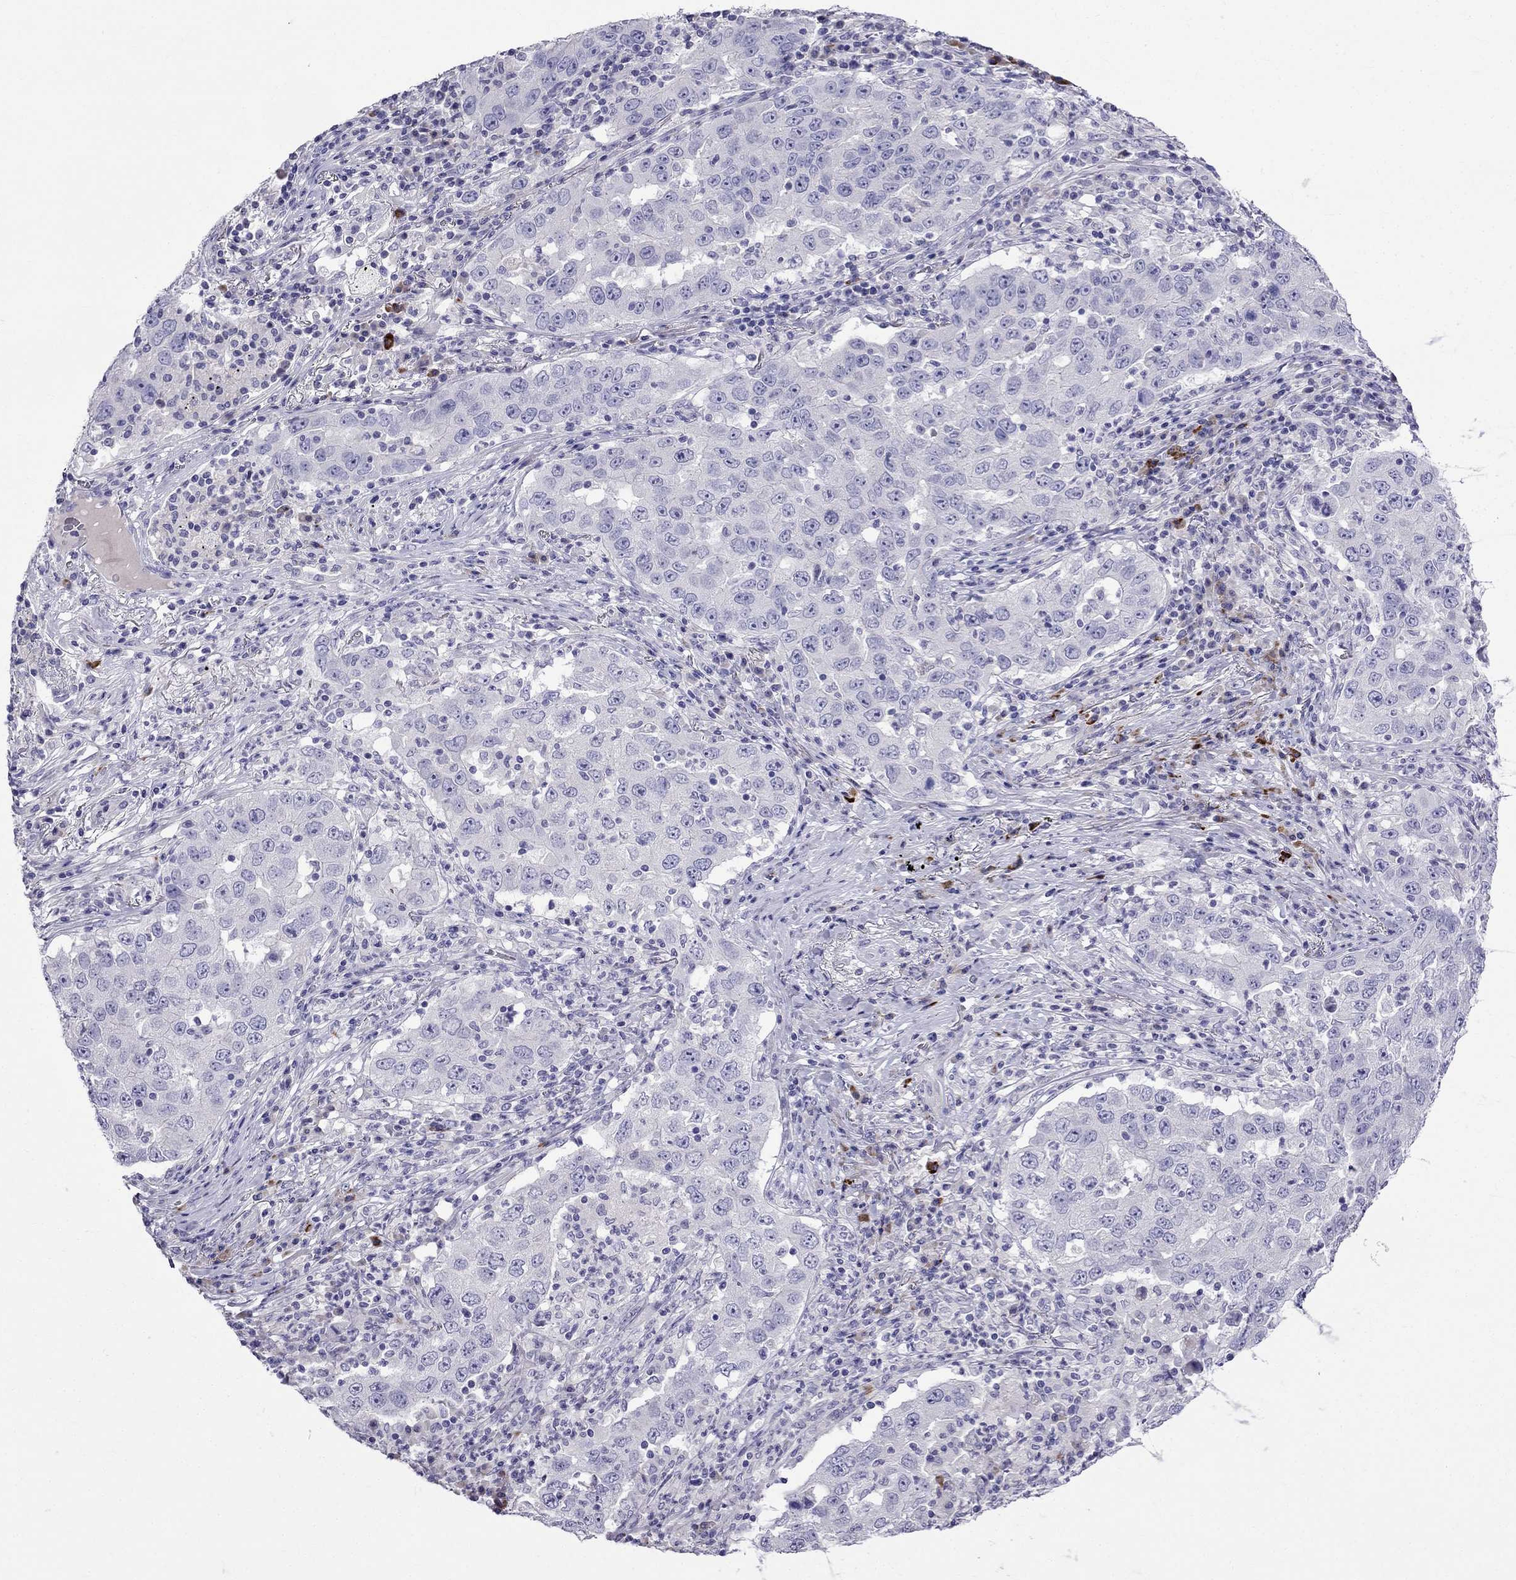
{"staining": {"intensity": "negative", "quantity": "none", "location": "none"}, "tissue": "lung cancer", "cell_type": "Tumor cells", "image_type": "cancer", "snomed": [{"axis": "morphology", "description": "Adenocarcinoma, NOS"}, {"axis": "topography", "description": "Lung"}], "caption": "Tumor cells are negative for brown protein staining in adenocarcinoma (lung). The staining was performed using DAB (3,3'-diaminobenzidine) to visualize the protein expression in brown, while the nuclei were stained in blue with hematoxylin (Magnification: 20x).", "gene": "PATE1", "patient": {"sex": "male", "age": 73}}